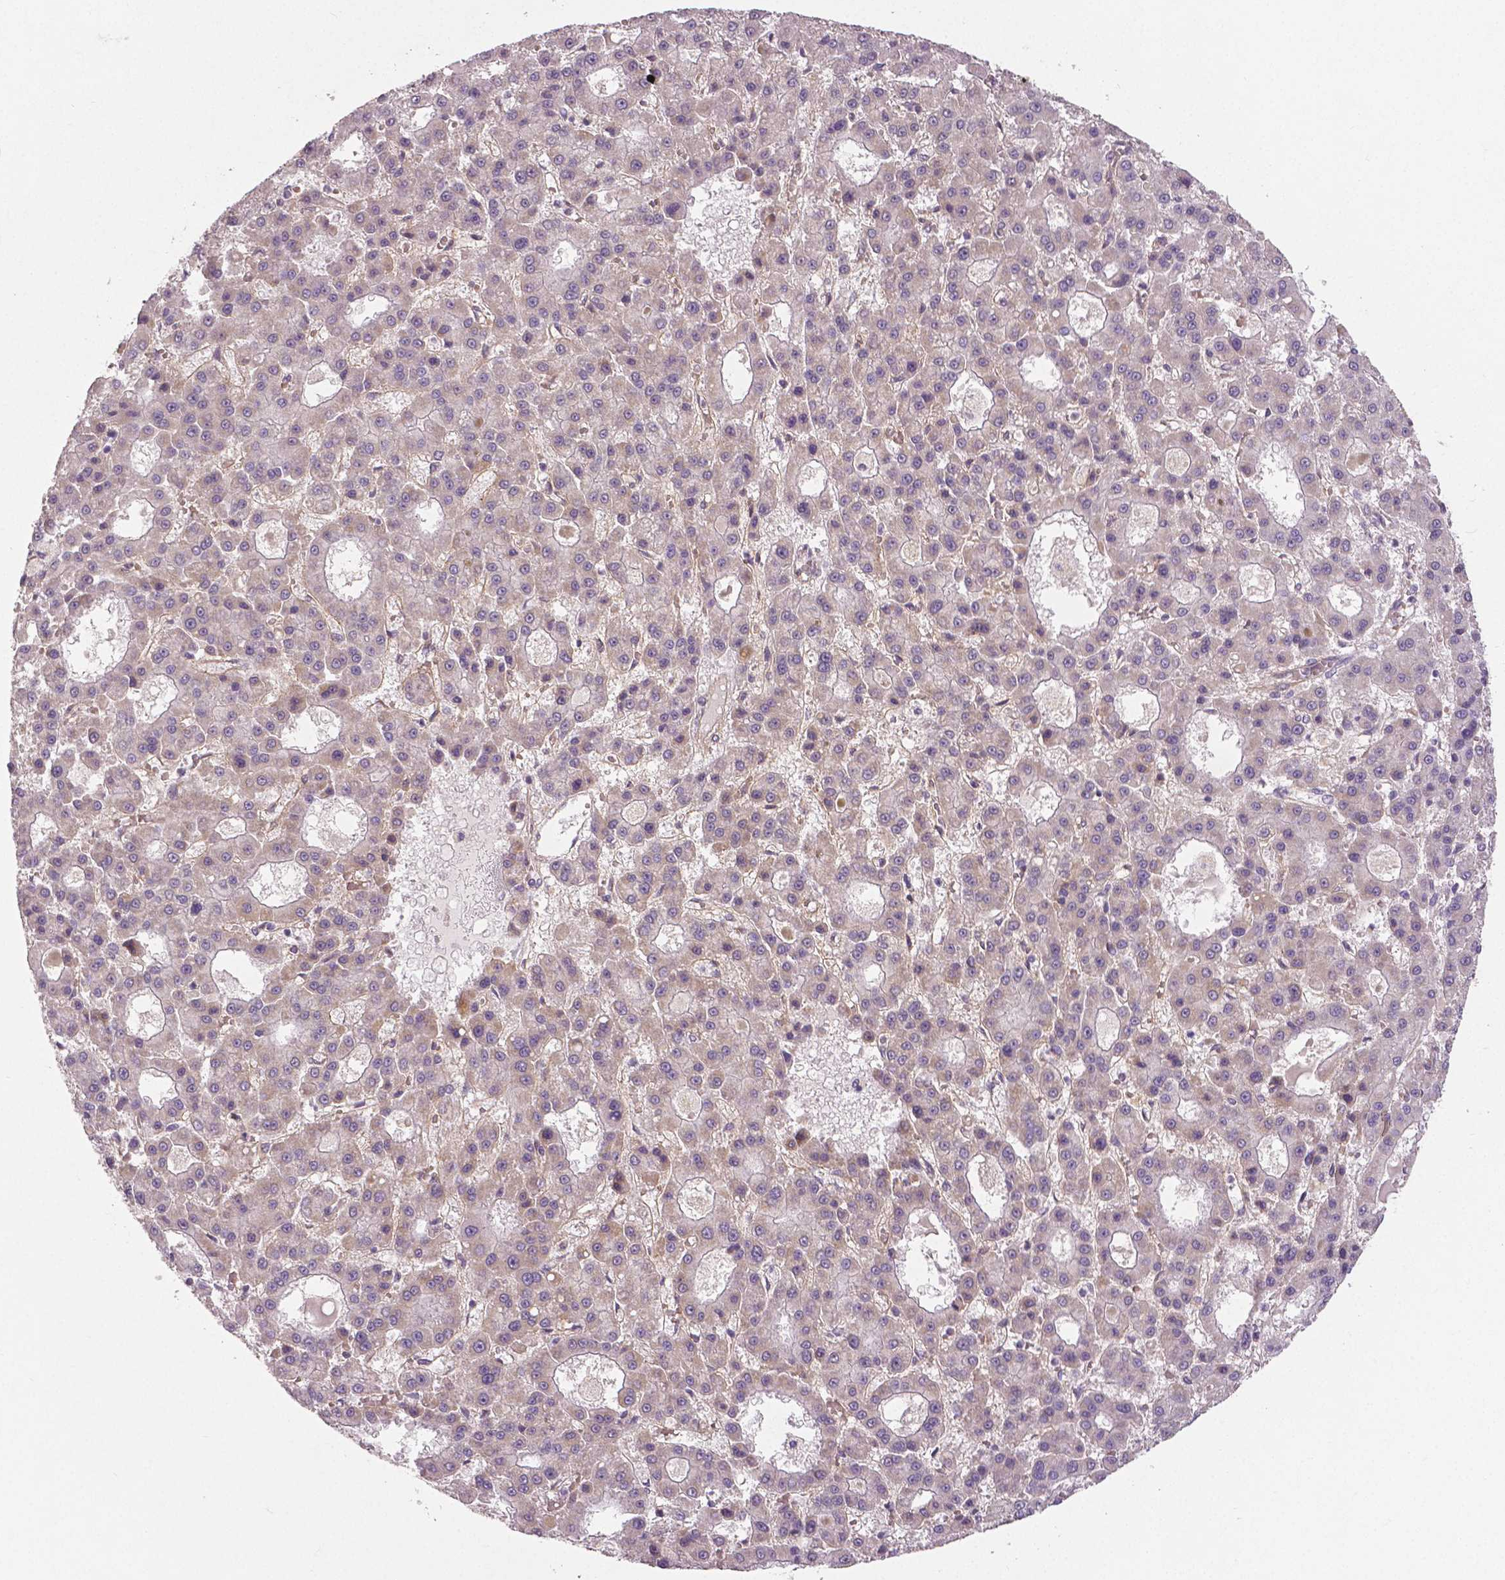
{"staining": {"intensity": "weak", "quantity": "<25%", "location": "cytoplasmic/membranous"}, "tissue": "liver cancer", "cell_type": "Tumor cells", "image_type": "cancer", "snomed": [{"axis": "morphology", "description": "Carcinoma, Hepatocellular, NOS"}, {"axis": "topography", "description": "Liver"}], "caption": "Tumor cells show no significant expression in liver cancer. (Stains: DAB (3,3'-diaminobenzidine) immunohistochemistry with hematoxylin counter stain, Microscopy: brightfield microscopy at high magnification).", "gene": "FLT1", "patient": {"sex": "male", "age": 70}}